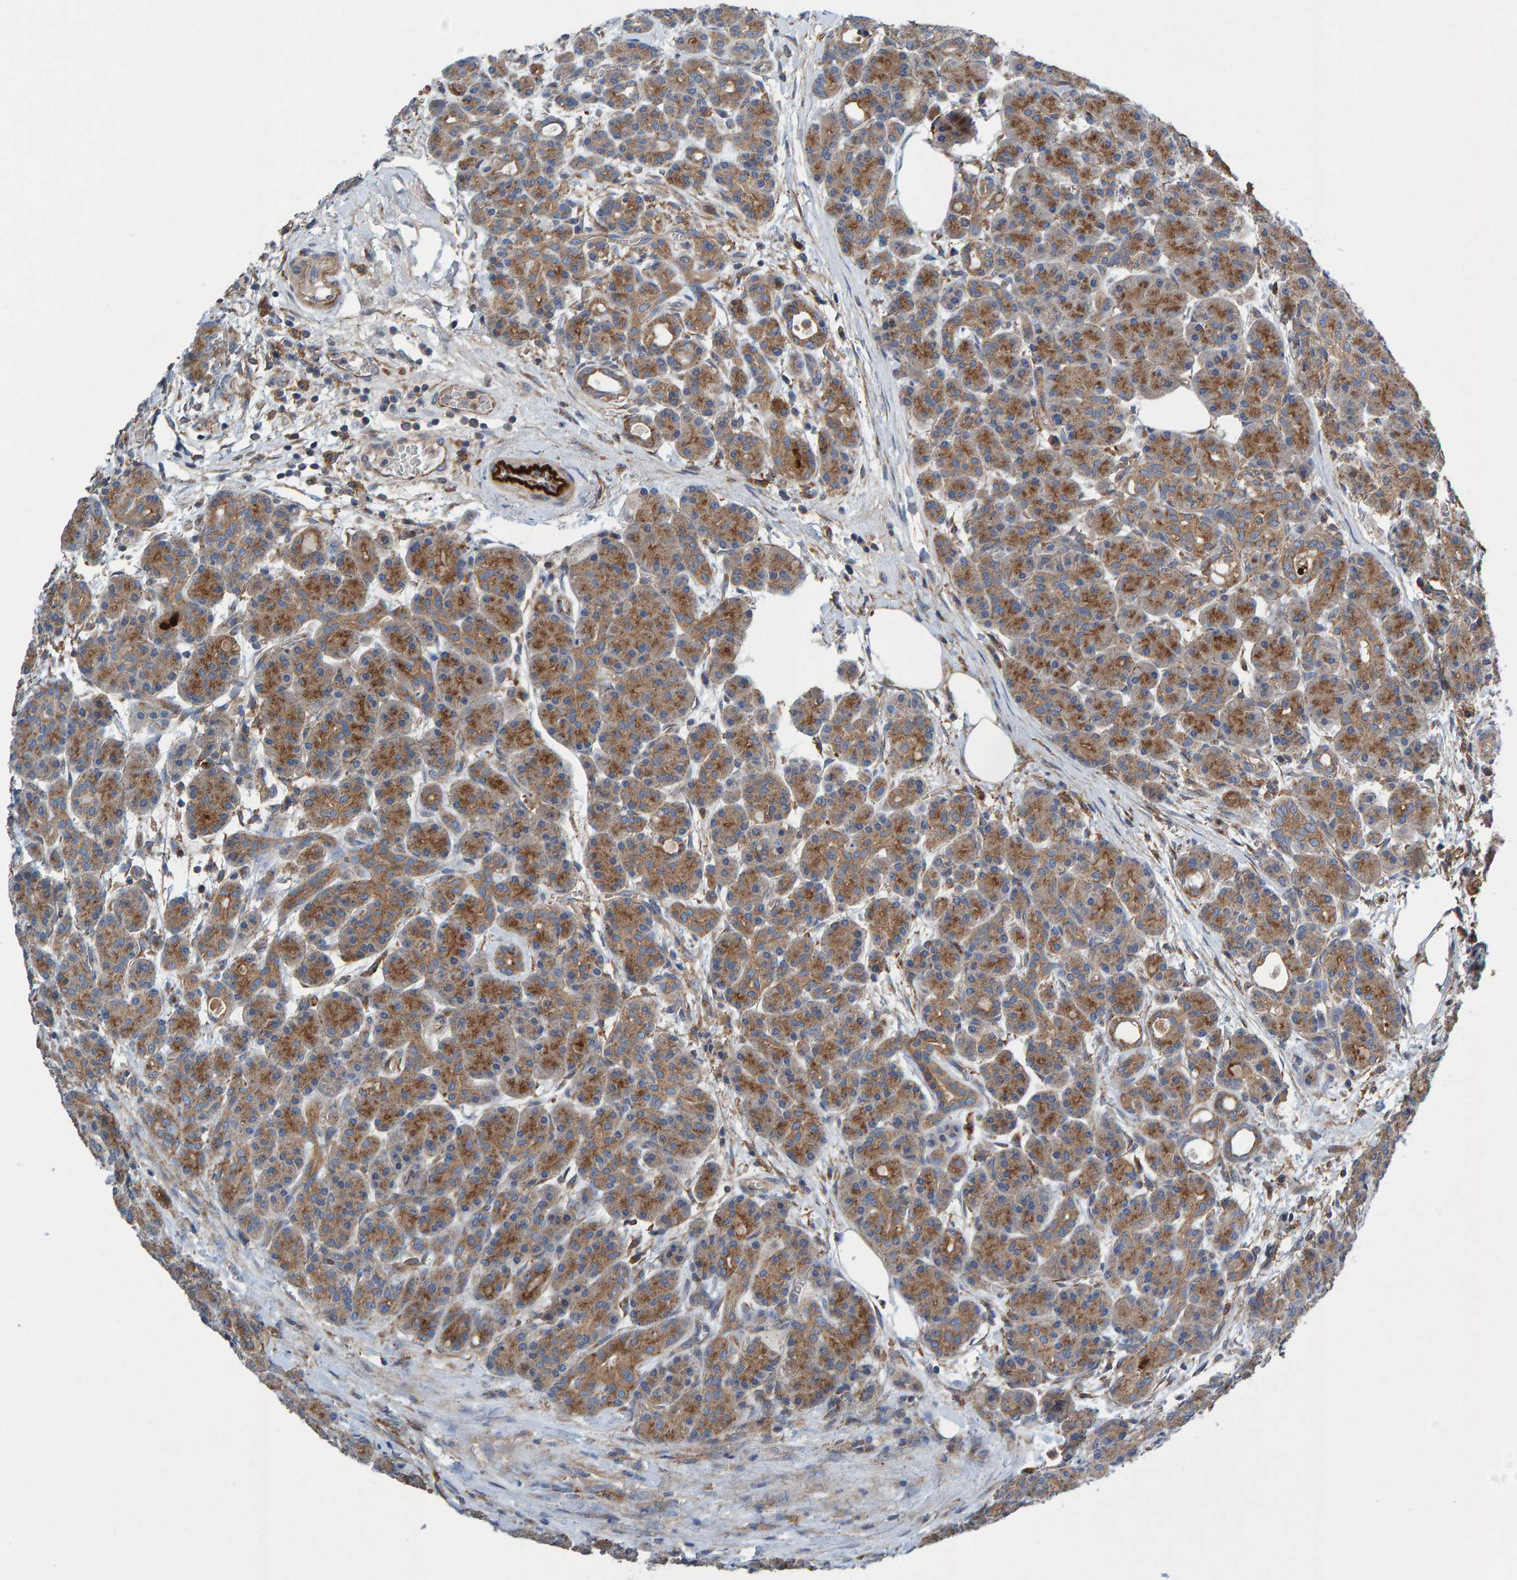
{"staining": {"intensity": "moderate", "quantity": ">75%", "location": "cytoplasmic/membranous"}, "tissue": "pancreas", "cell_type": "Exocrine glandular cells", "image_type": "normal", "snomed": [{"axis": "morphology", "description": "Normal tissue, NOS"}, {"axis": "topography", "description": "Pancreas"}], "caption": "Human pancreas stained with a brown dye shows moderate cytoplasmic/membranous positive positivity in about >75% of exocrine glandular cells.", "gene": "MKLN1", "patient": {"sex": "male", "age": 63}}